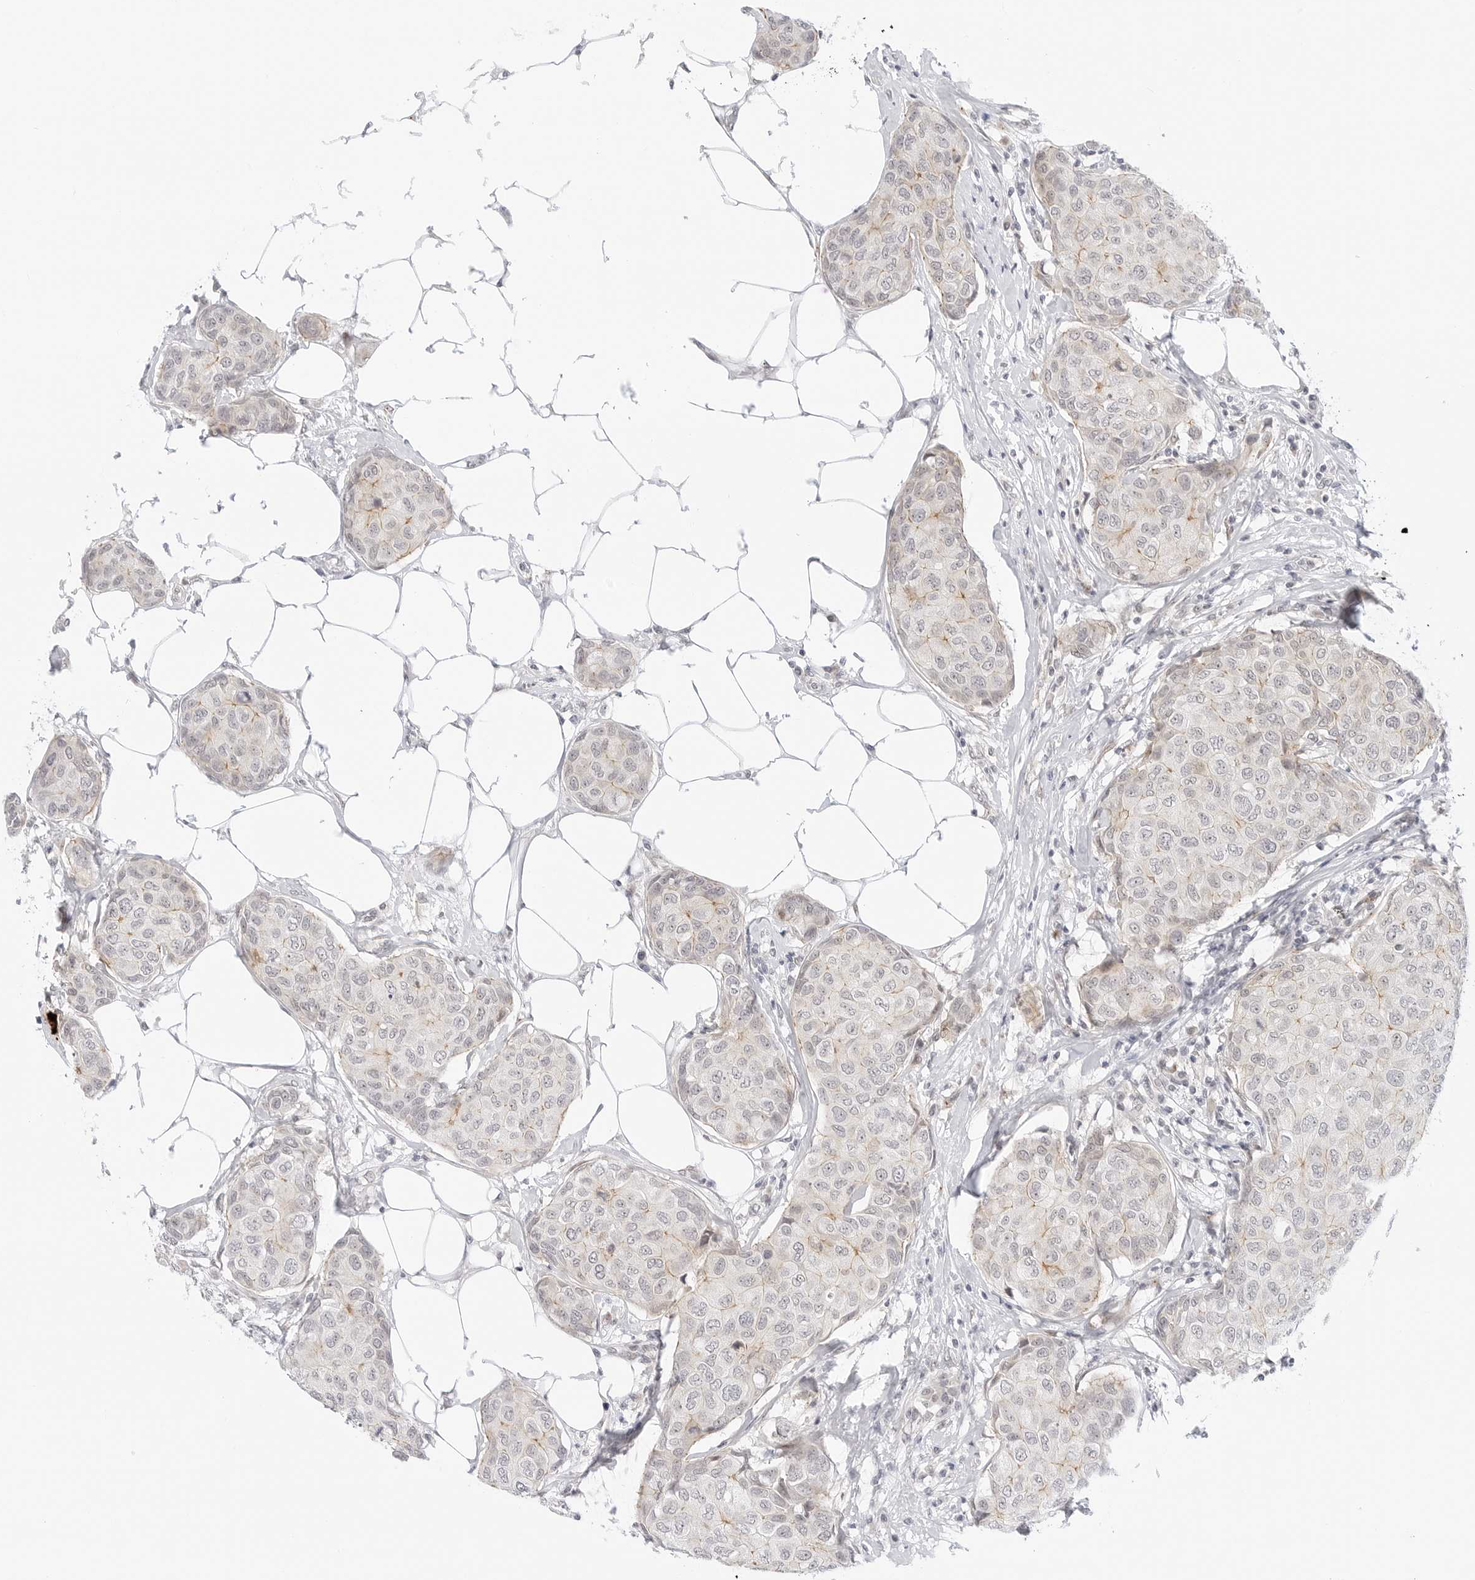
{"staining": {"intensity": "weak", "quantity": "<25%", "location": "cytoplasmic/membranous"}, "tissue": "breast cancer", "cell_type": "Tumor cells", "image_type": "cancer", "snomed": [{"axis": "morphology", "description": "Duct carcinoma"}, {"axis": "topography", "description": "Breast"}], "caption": "IHC of human breast cancer (intraductal carcinoma) displays no staining in tumor cells.", "gene": "HIPK3", "patient": {"sex": "female", "age": 80}}